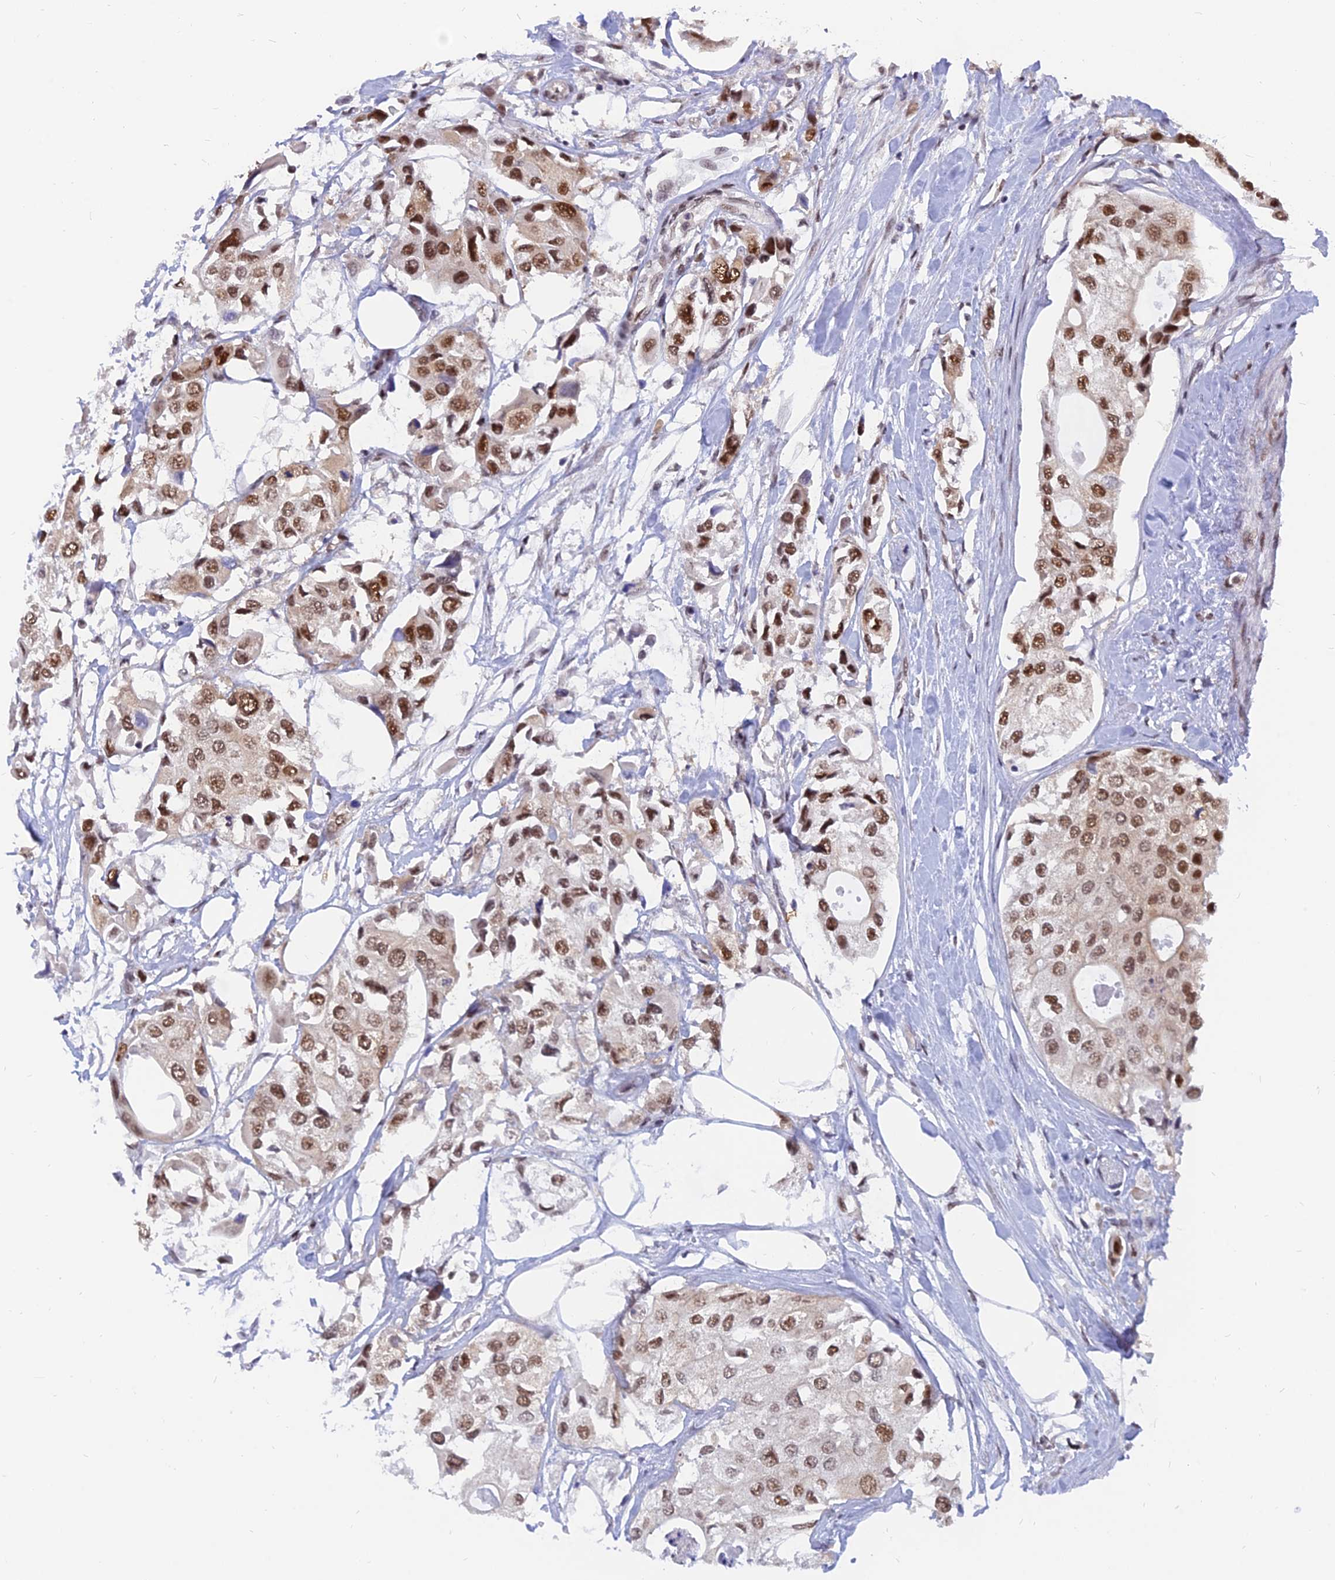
{"staining": {"intensity": "moderate", "quantity": ">75%", "location": "nuclear"}, "tissue": "urothelial cancer", "cell_type": "Tumor cells", "image_type": "cancer", "snomed": [{"axis": "morphology", "description": "Urothelial carcinoma, High grade"}, {"axis": "topography", "description": "Urinary bladder"}], "caption": "Human urothelial cancer stained for a protein (brown) shows moderate nuclear positive expression in approximately >75% of tumor cells.", "gene": "DPY30", "patient": {"sex": "male", "age": 64}}